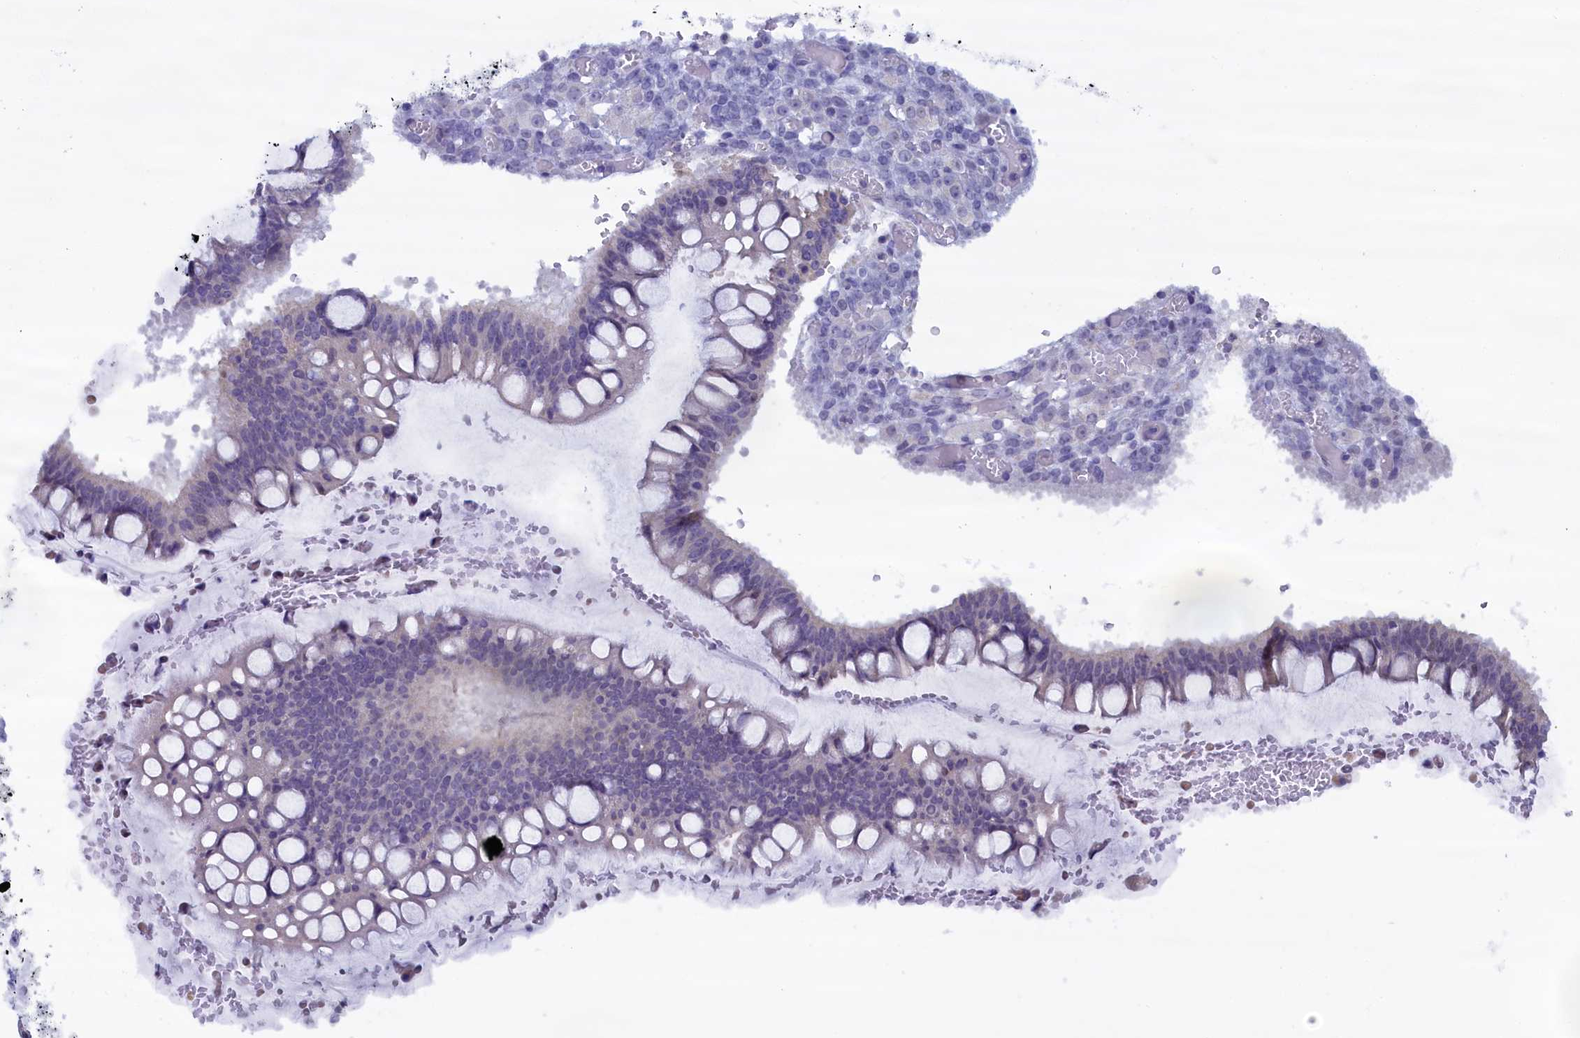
{"staining": {"intensity": "negative", "quantity": "none", "location": "none"}, "tissue": "ovarian cancer", "cell_type": "Tumor cells", "image_type": "cancer", "snomed": [{"axis": "morphology", "description": "Cystadenocarcinoma, mucinous, NOS"}, {"axis": "topography", "description": "Ovary"}], "caption": "A histopathology image of human mucinous cystadenocarcinoma (ovarian) is negative for staining in tumor cells.", "gene": "IGSF6", "patient": {"sex": "female", "age": 73}}